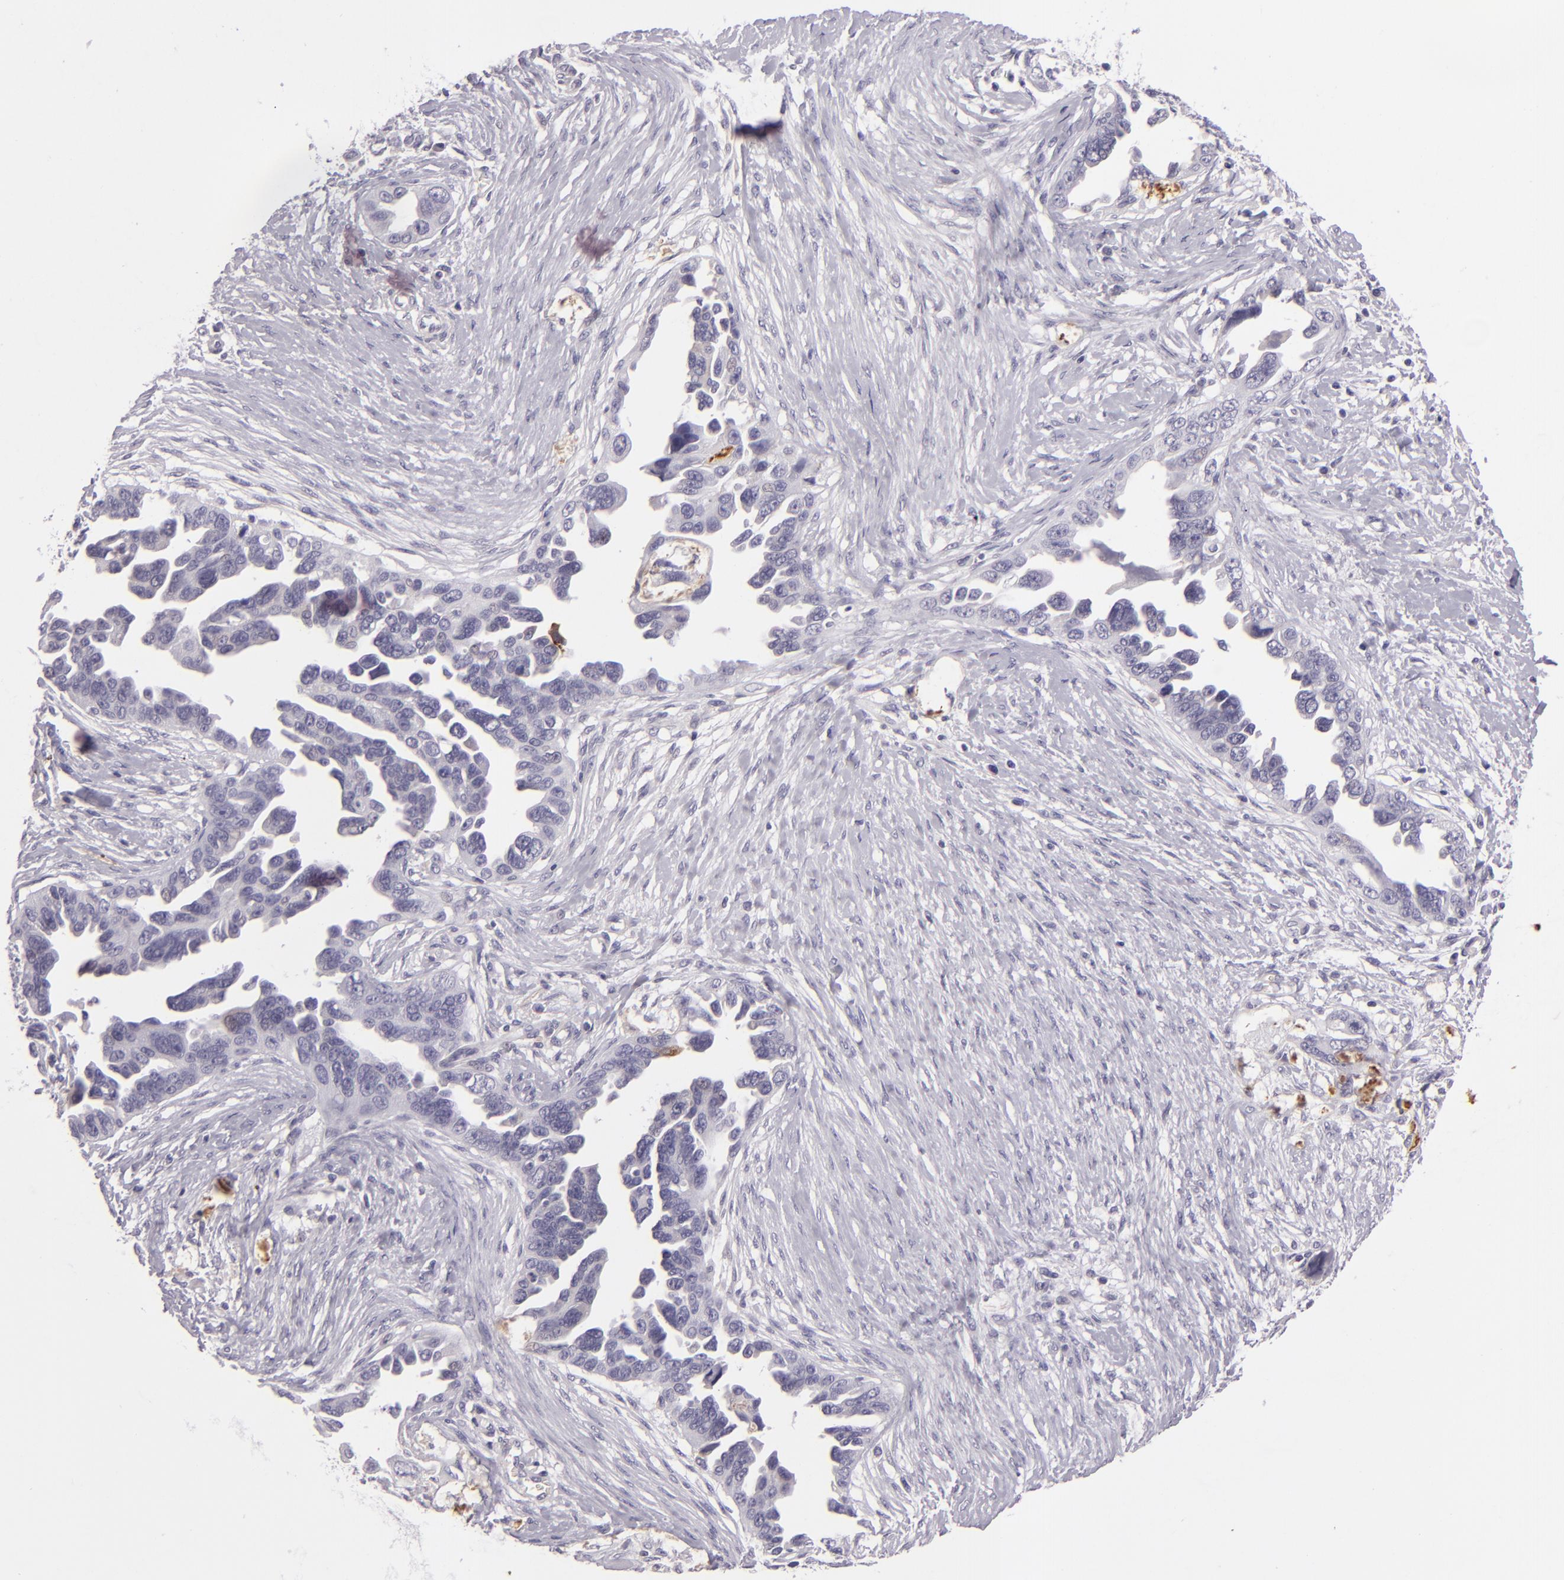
{"staining": {"intensity": "negative", "quantity": "none", "location": "none"}, "tissue": "ovarian cancer", "cell_type": "Tumor cells", "image_type": "cancer", "snomed": [{"axis": "morphology", "description": "Cystadenocarcinoma, serous, NOS"}, {"axis": "topography", "description": "Ovary"}], "caption": "Tumor cells show no significant positivity in ovarian serous cystadenocarcinoma.", "gene": "EGFL6", "patient": {"sex": "female", "age": 63}}